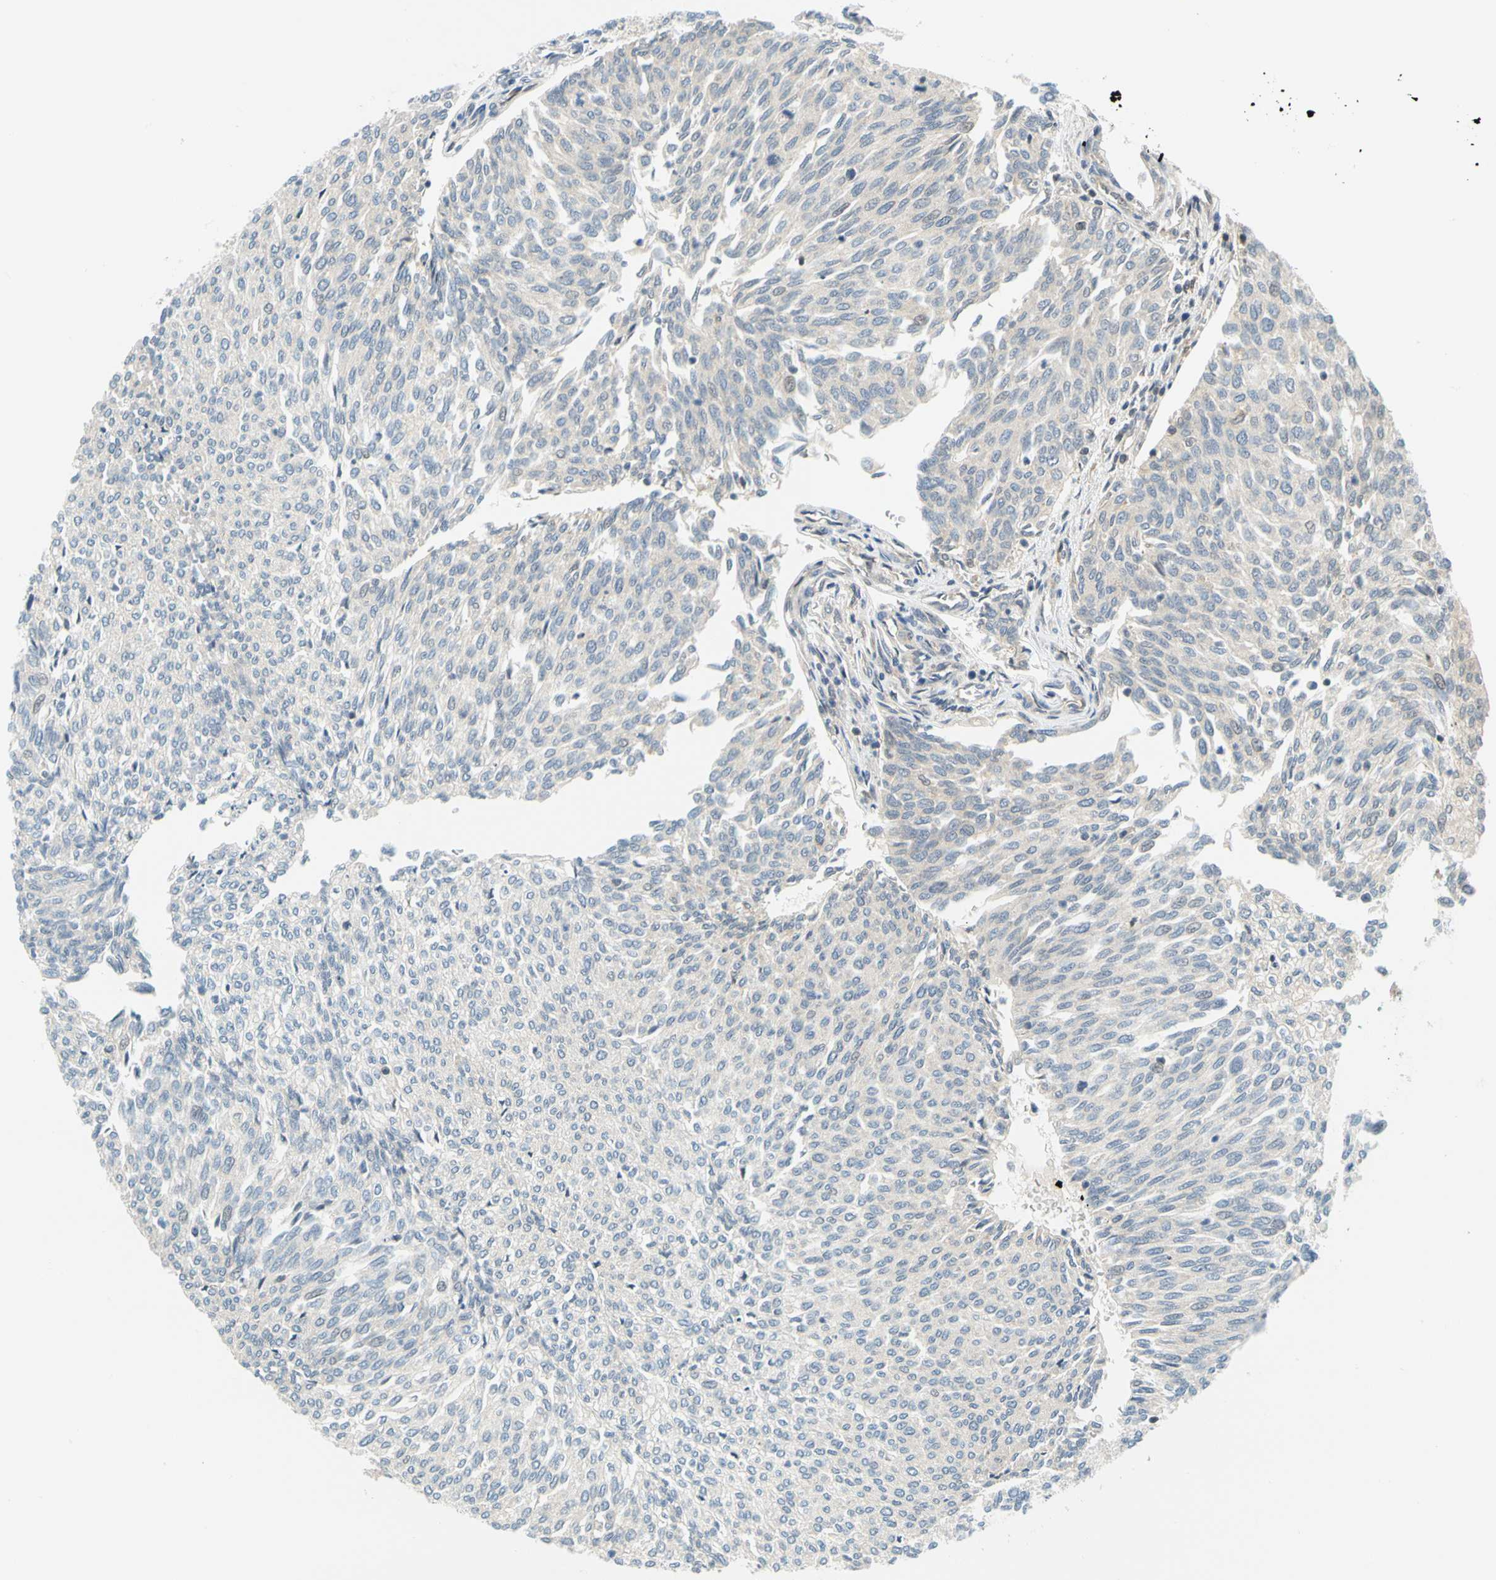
{"staining": {"intensity": "negative", "quantity": "none", "location": "none"}, "tissue": "urothelial cancer", "cell_type": "Tumor cells", "image_type": "cancer", "snomed": [{"axis": "morphology", "description": "Urothelial carcinoma, Low grade"}, {"axis": "topography", "description": "Urinary bladder"}], "caption": "Photomicrograph shows no protein expression in tumor cells of urothelial carcinoma (low-grade) tissue. (Brightfield microscopy of DAB (3,3'-diaminobenzidine) immunohistochemistry (IHC) at high magnification).", "gene": "MAPK9", "patient": {"sex": "female", "age": 79}}